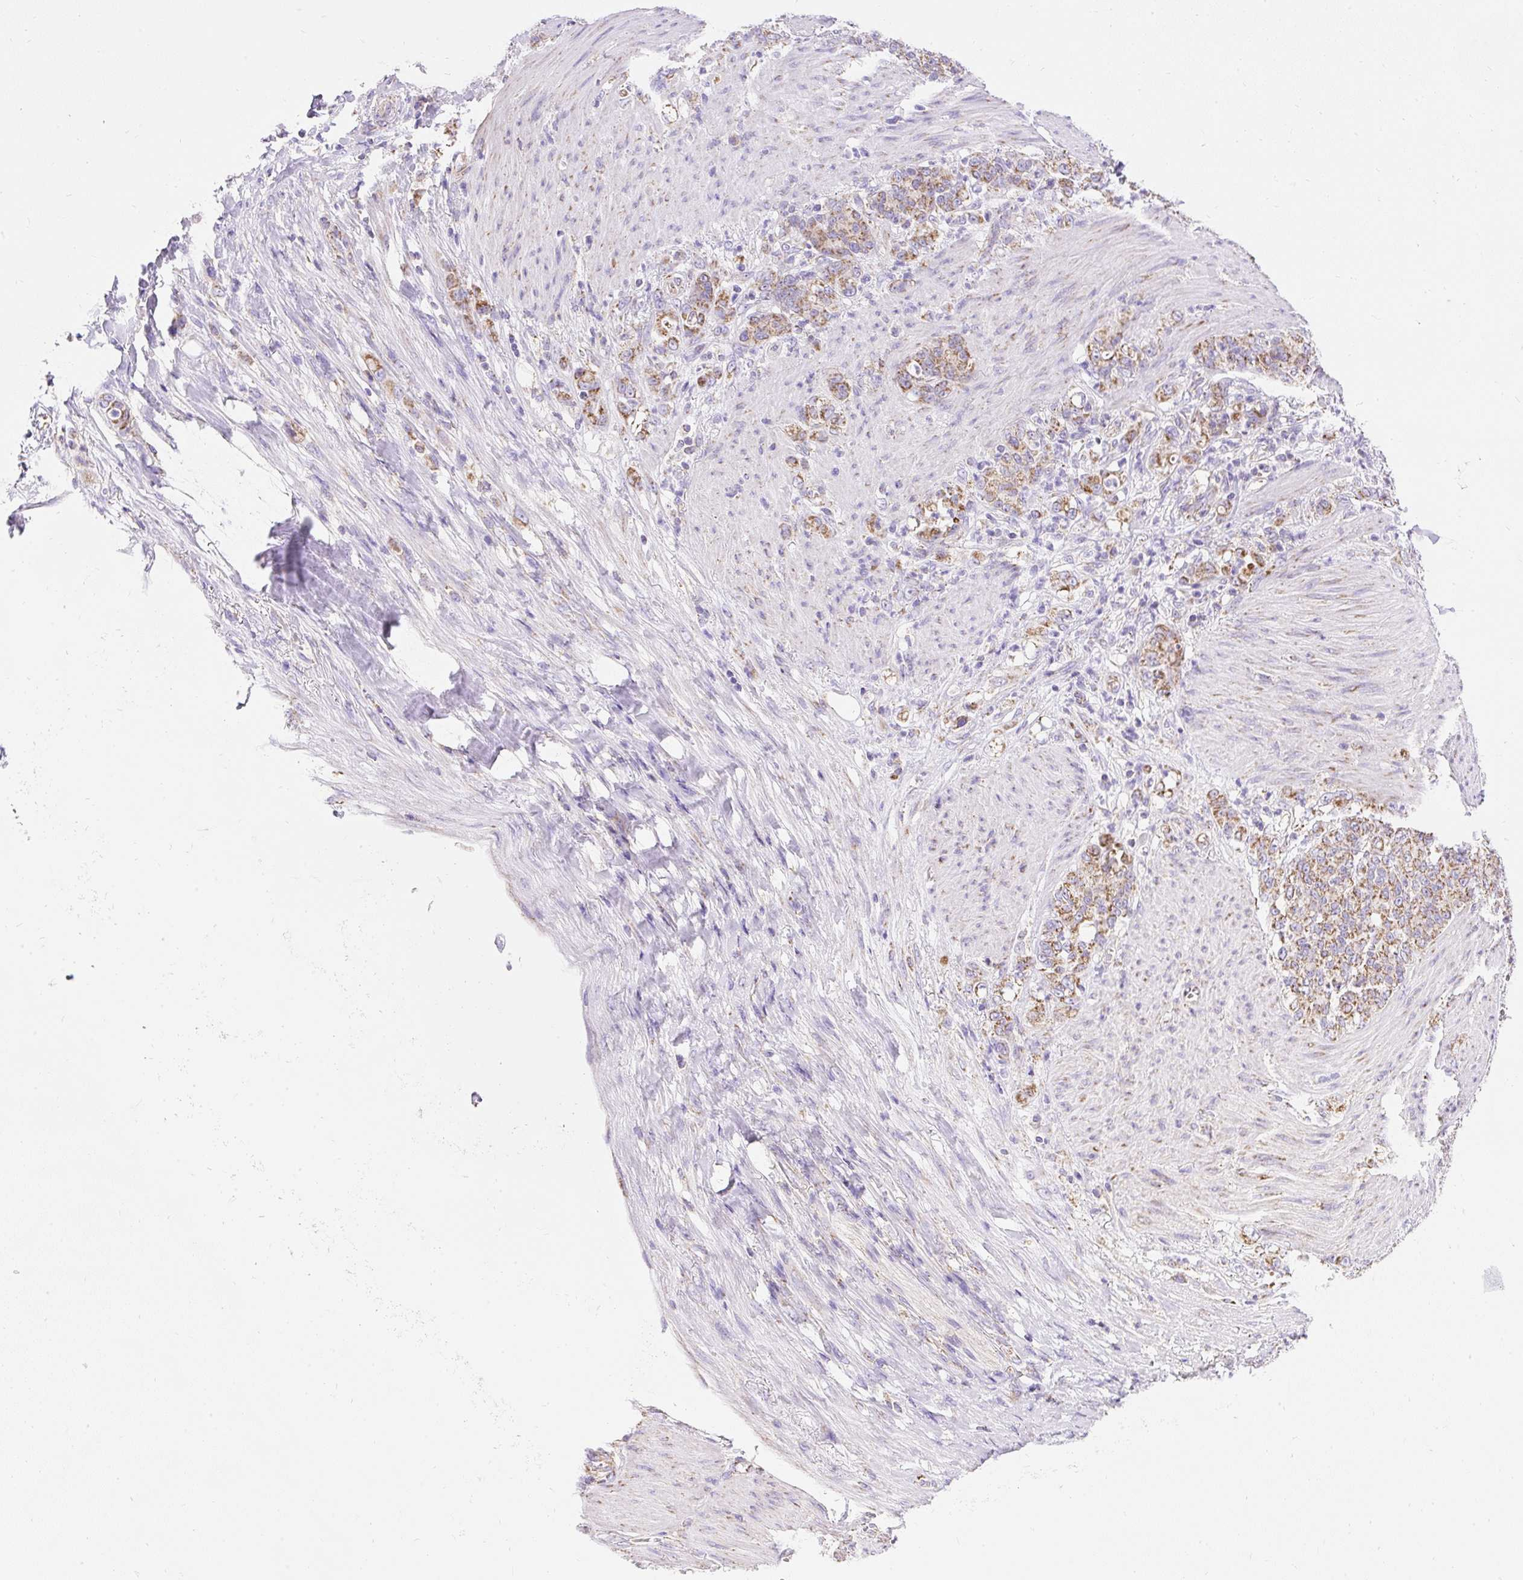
{"staining": {"intensity": "moderate", "quantity": ">75%", "location": "cytoplasmic/membranous"}, "tissue": "stomach cancer", "cell_type": "Tumor cells", "image_type": "cancer", "snomed": [{"axis": "morphology", "description": "Adenocarcinoma, NOS"}, {"axis": "topography", "description": "Stomach"}], "caption": "Stomach adenocarcinoma stained with a protein marker reveals moderate staining in tumor cells.", "gene": "DAAM2", "patient": {"sex": "female", "age": 79}}